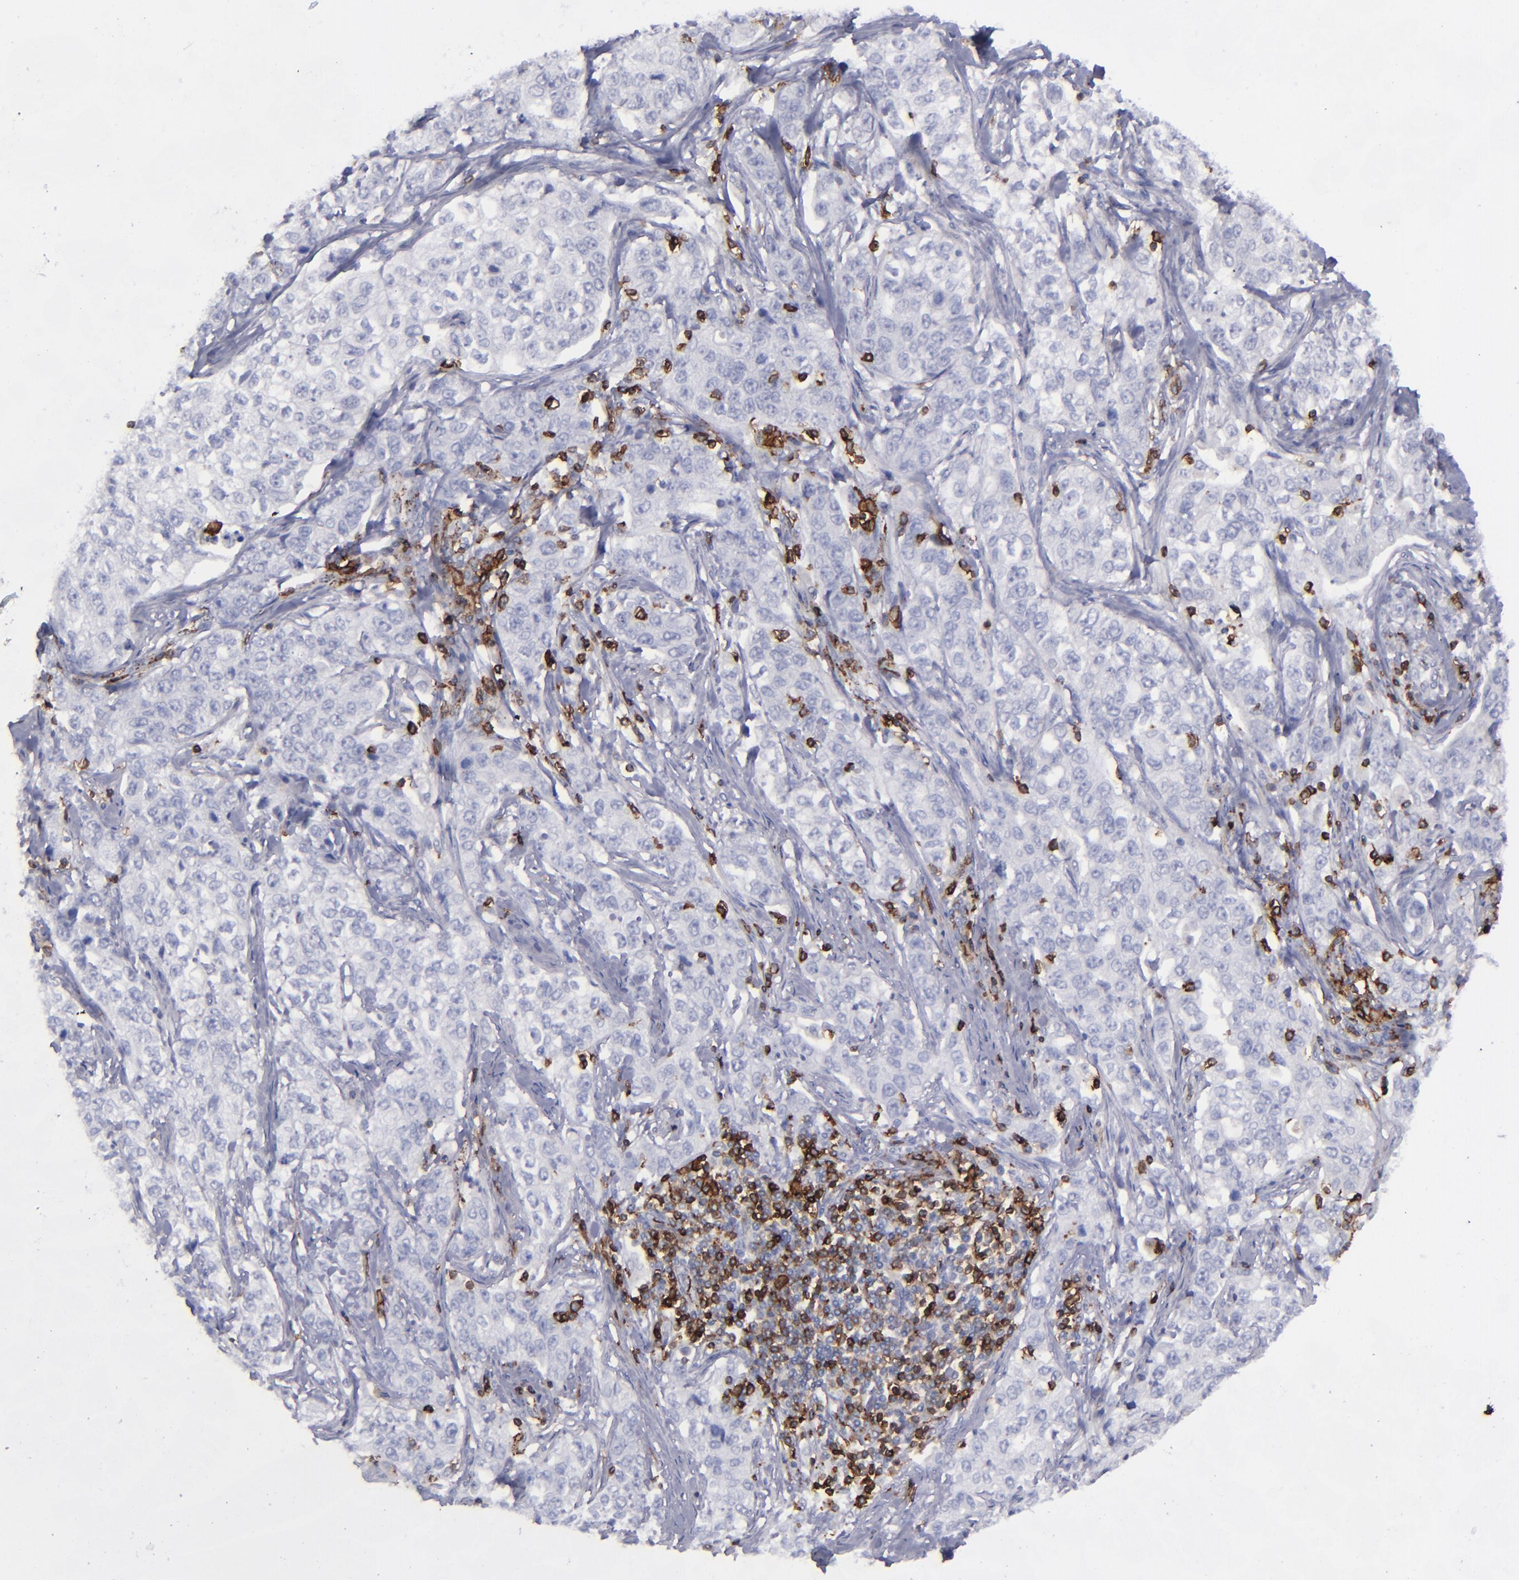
{"staining": {"intensity": "negative", "quantity": "none", "location": "none"}, "tissue": "stomach cancer", "cell_type": "Tumor cells", "image_type": "cancer", "snomed": [{"axis": "morphology", "description": "Adenocarcinoma, NOS"}, {"axis": "topography", "description": "Stomach"}], "caption": "Immunohistochemistry micrograph of neoplastic tissue: stomach cancer (adenocarcinoma) stained with DAB shows no significant protein expression in tumor cells.", "gene": "CD27", "patient": {"sex": "male", "age": 48}}